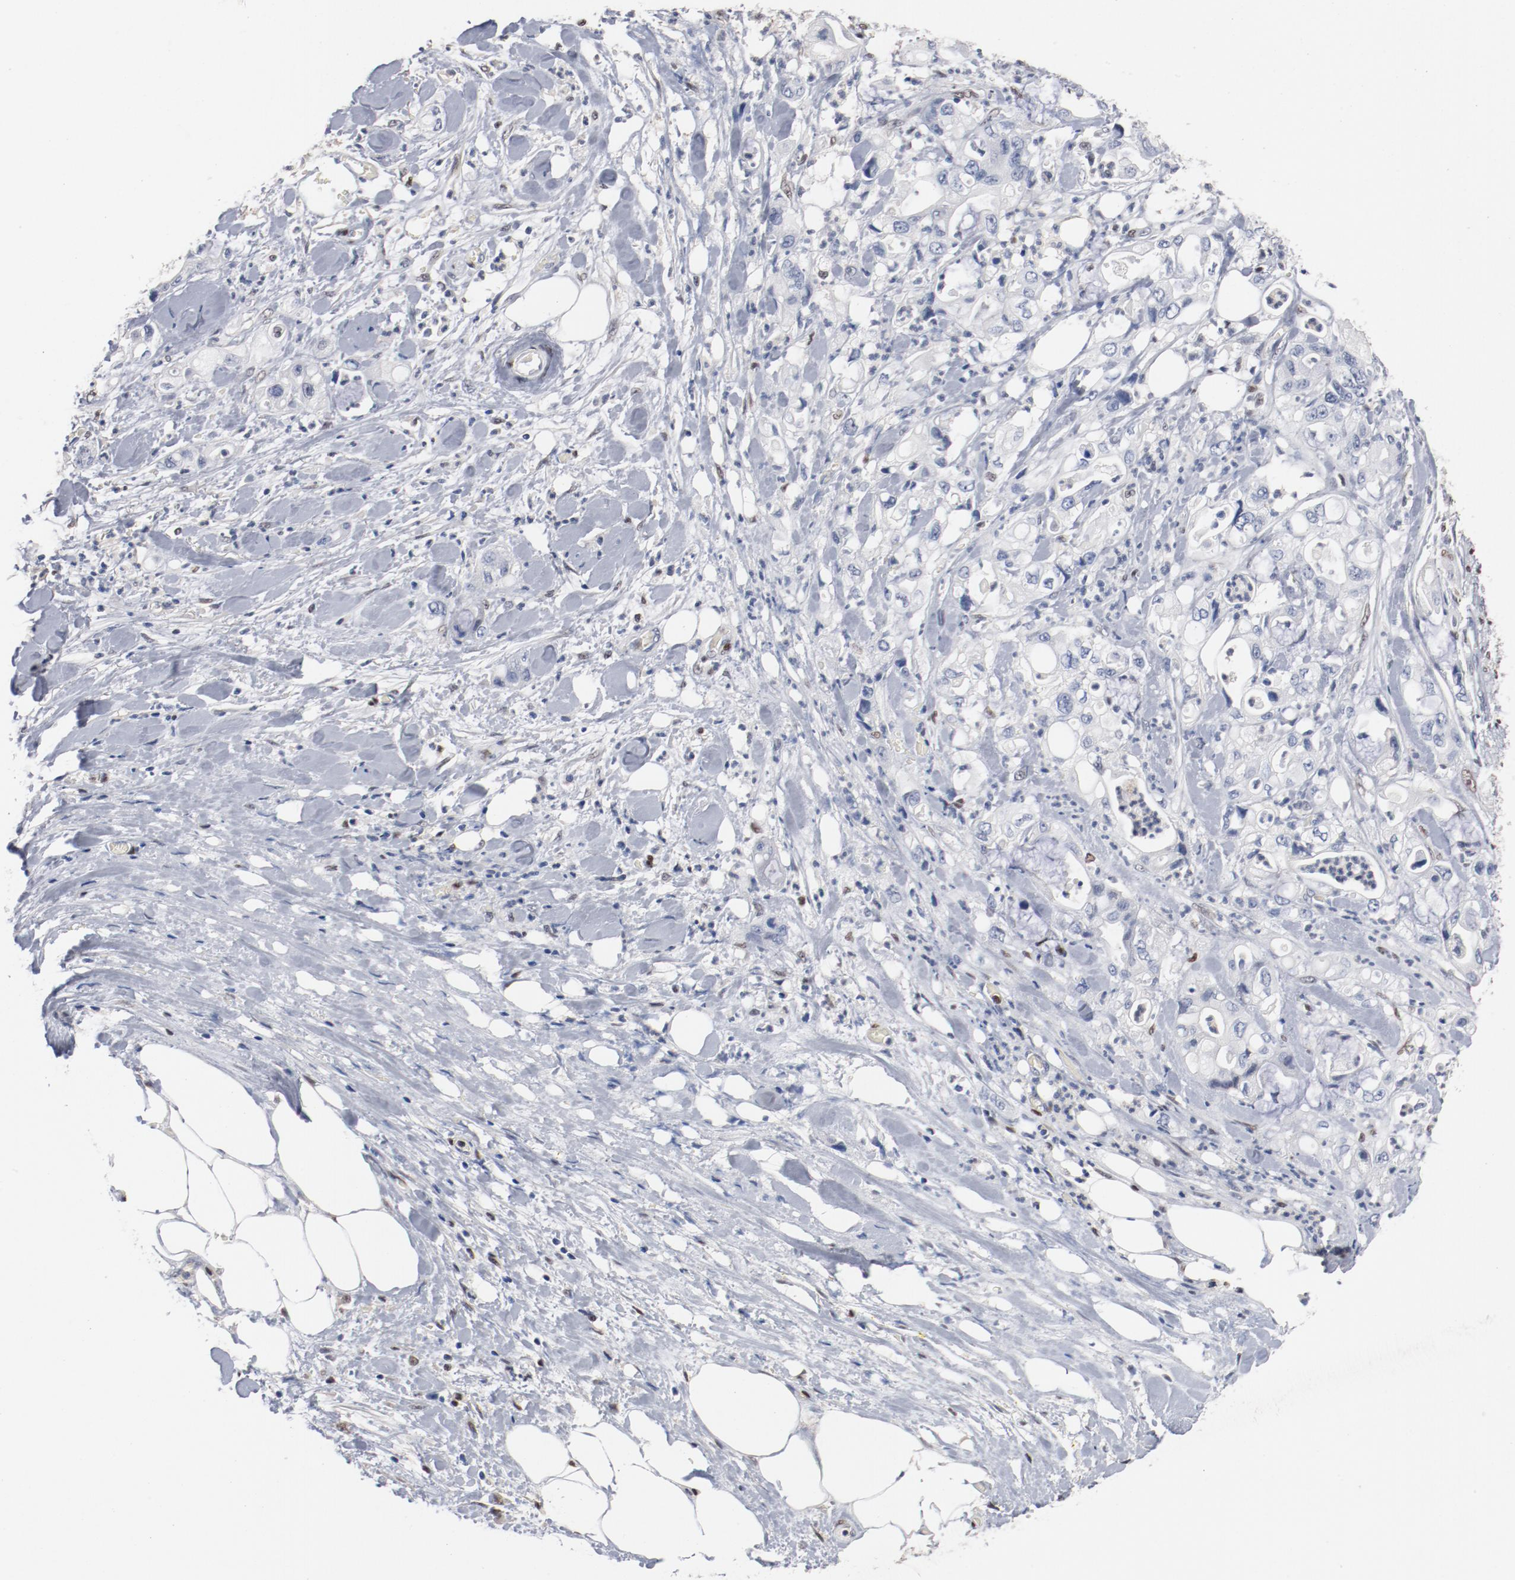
{"staining": {"intensity": "negative", "quantity": "none", "location": "none"}, "tissue": "pancreatic cancer", "cell_type": "Tumor cells", "image_type": "cancer", "snomed": [{"axis": "morphology", "description": "Adenocarcinoma, NOS"}, {"axis": "topography", "description": "Pancreas"}], "caption": "Pancreatic adenocarcinoma was stained to show a protein in brown. There is no significant staining in tumor cells.", "gene": "ZEB2", "patient": {"sex": "male", "age": 70}}